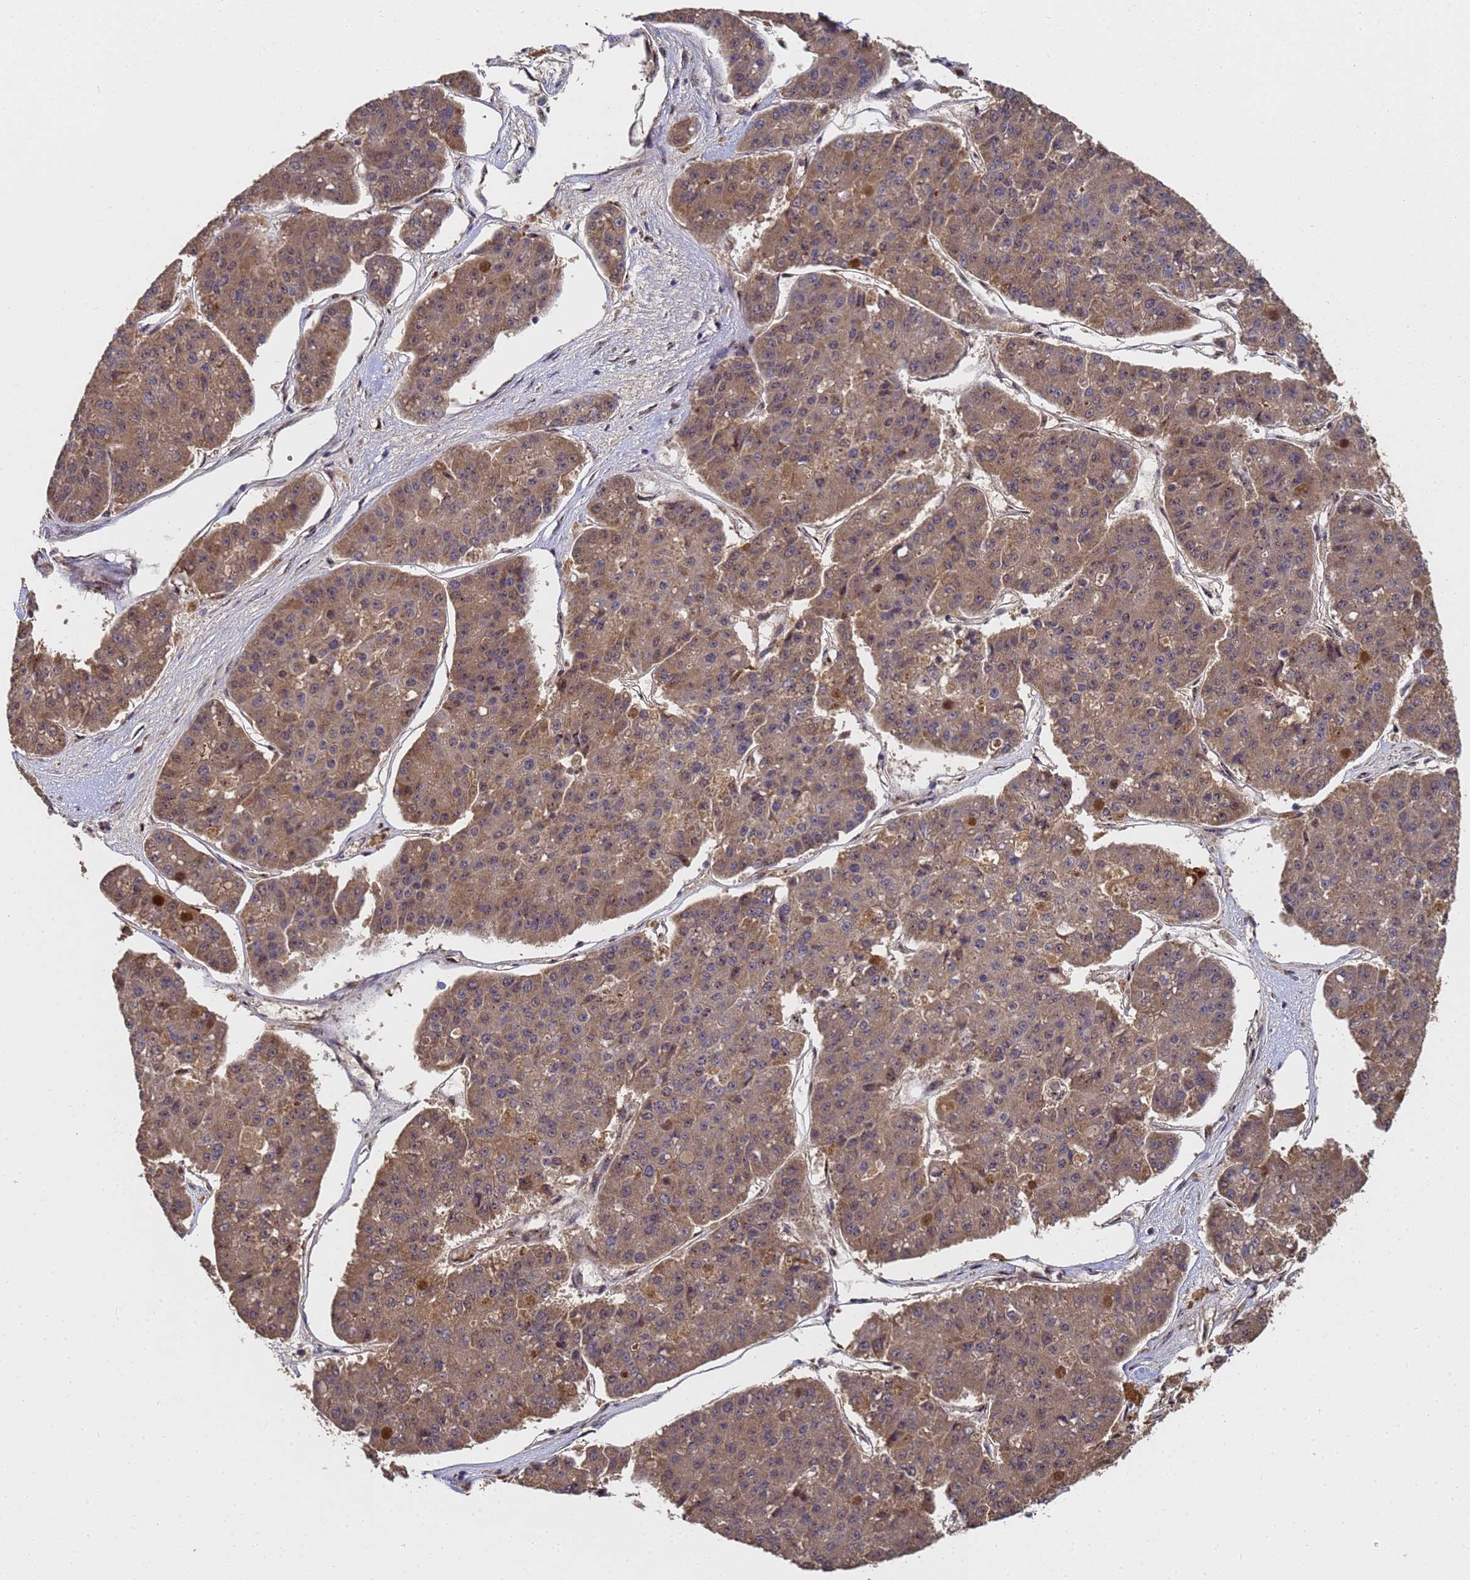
{"staining": {"intensity": "moderate", "quantity": ">75%", "location": "cytoplasmic/membranous"}, "tissue": "pancreatic cancer", "cell_type": "Tumor cells", "image_type": "cancer", "snomed": [{"axis": "morphology", "description": "Adenocarcinoma, NOS"}, {"axis": "topography", "description": "Pancreas"}], "caption": "A photomicrograph of adenocarcinoma (pancreatic) stained for a protein shows moderate cytoplasmic/membranous brown staining in tumor cells. (DAB (3,3'-diaminobenzidine) = brown stain, brightfield microscopy at high magnification).", "gene": "SECISBP2", "patient": {"sex": "male", "age": 50}}